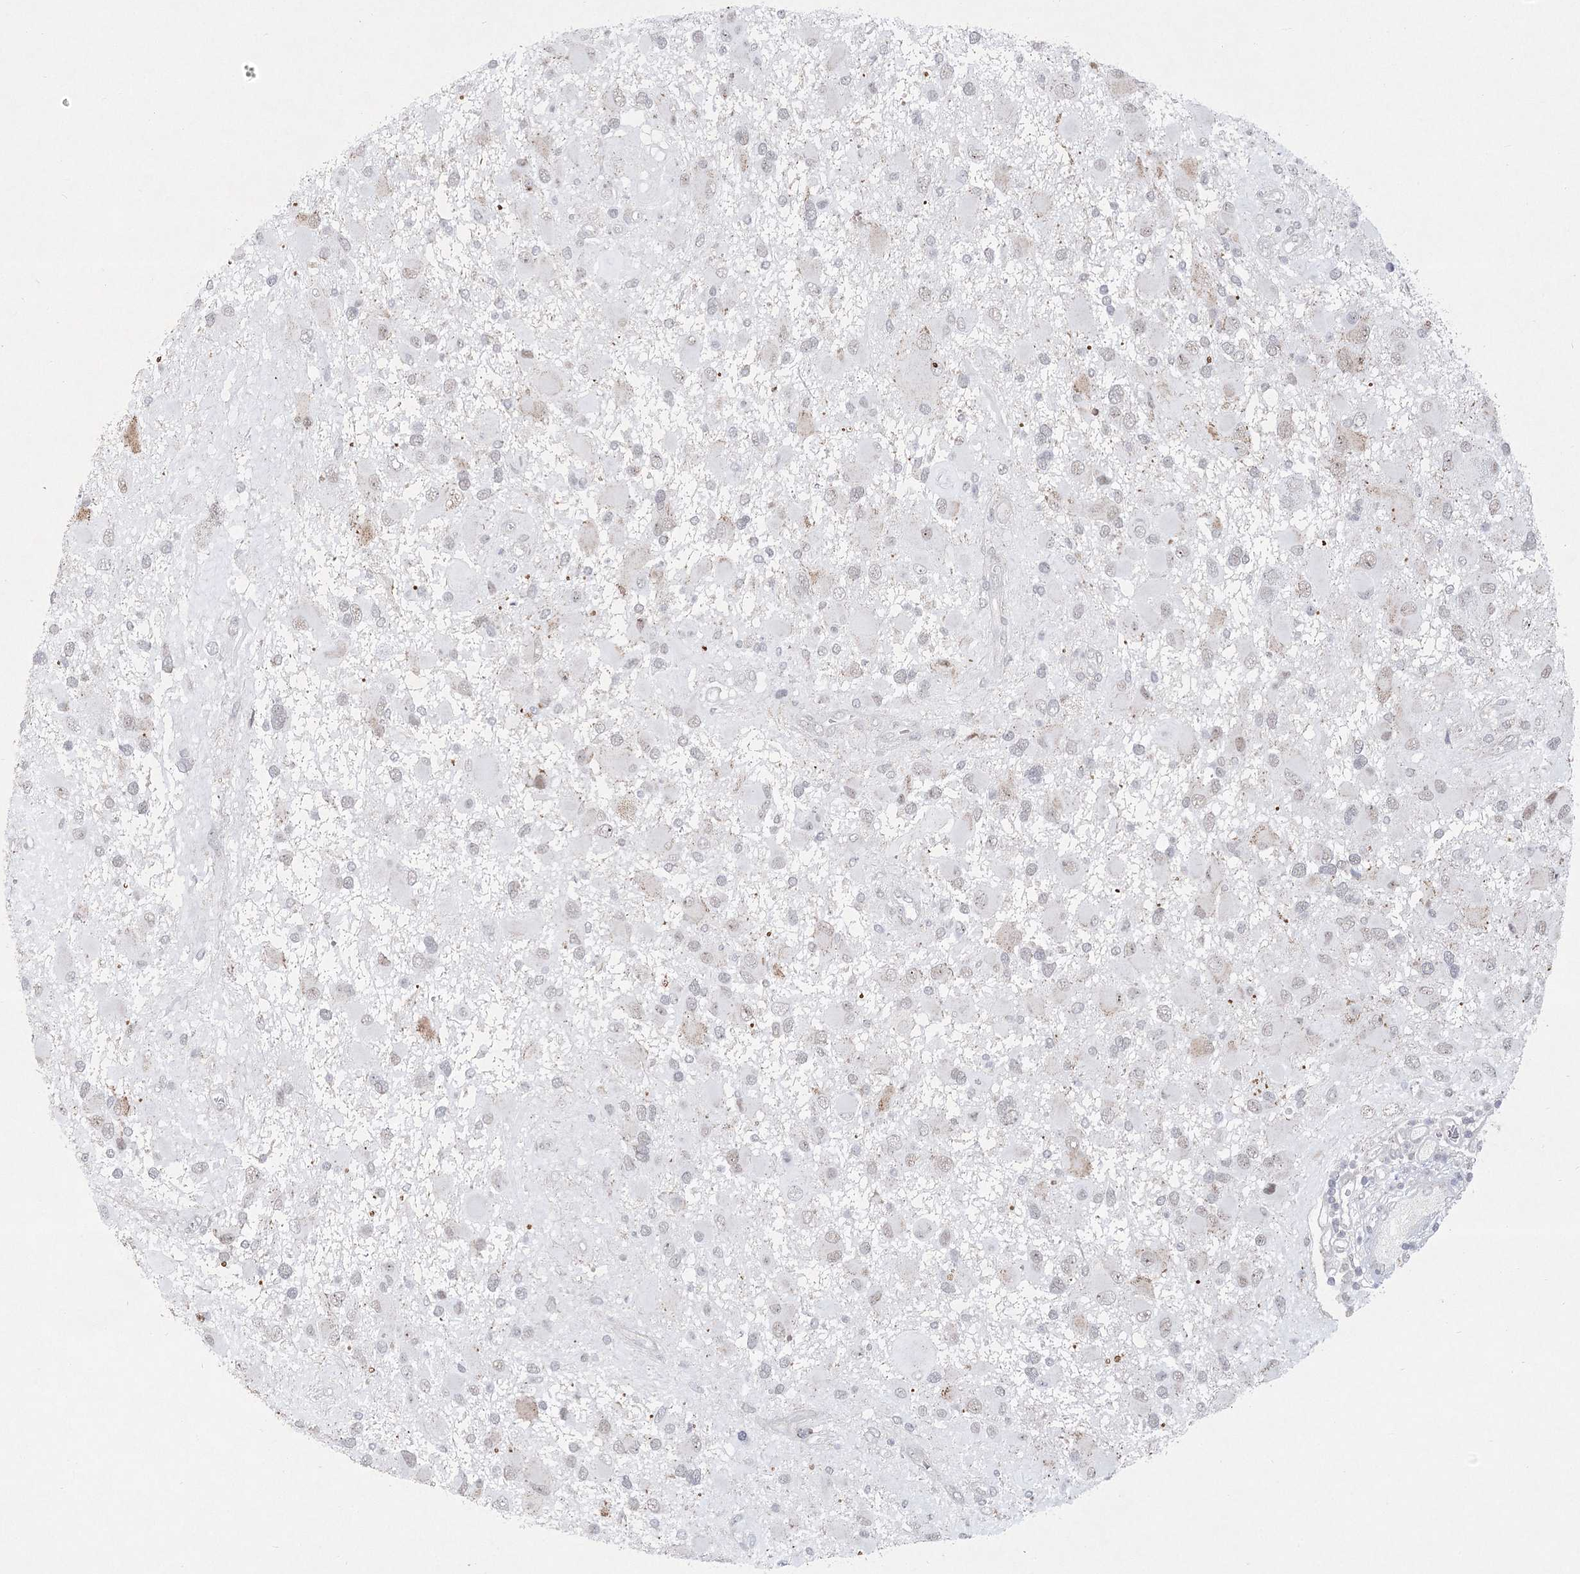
{"staining": {"intensity": "weak", "quantity": "<25%", "location": "nuclear"}, "tissue": "glioma", "cell_type": "Tumor cells", "image_type": "cancer", "snomed": [{"axis": "morphology", "description": "Glioma, malignant, High grade"}, {"axis": "topography", "description": "Brain"}], "caption": "Immunohistochemical staining of human glioma displays no significant expression in tumor cells.", "gene": "CIB4", "patient": {"sex": "male", "age": 53}}